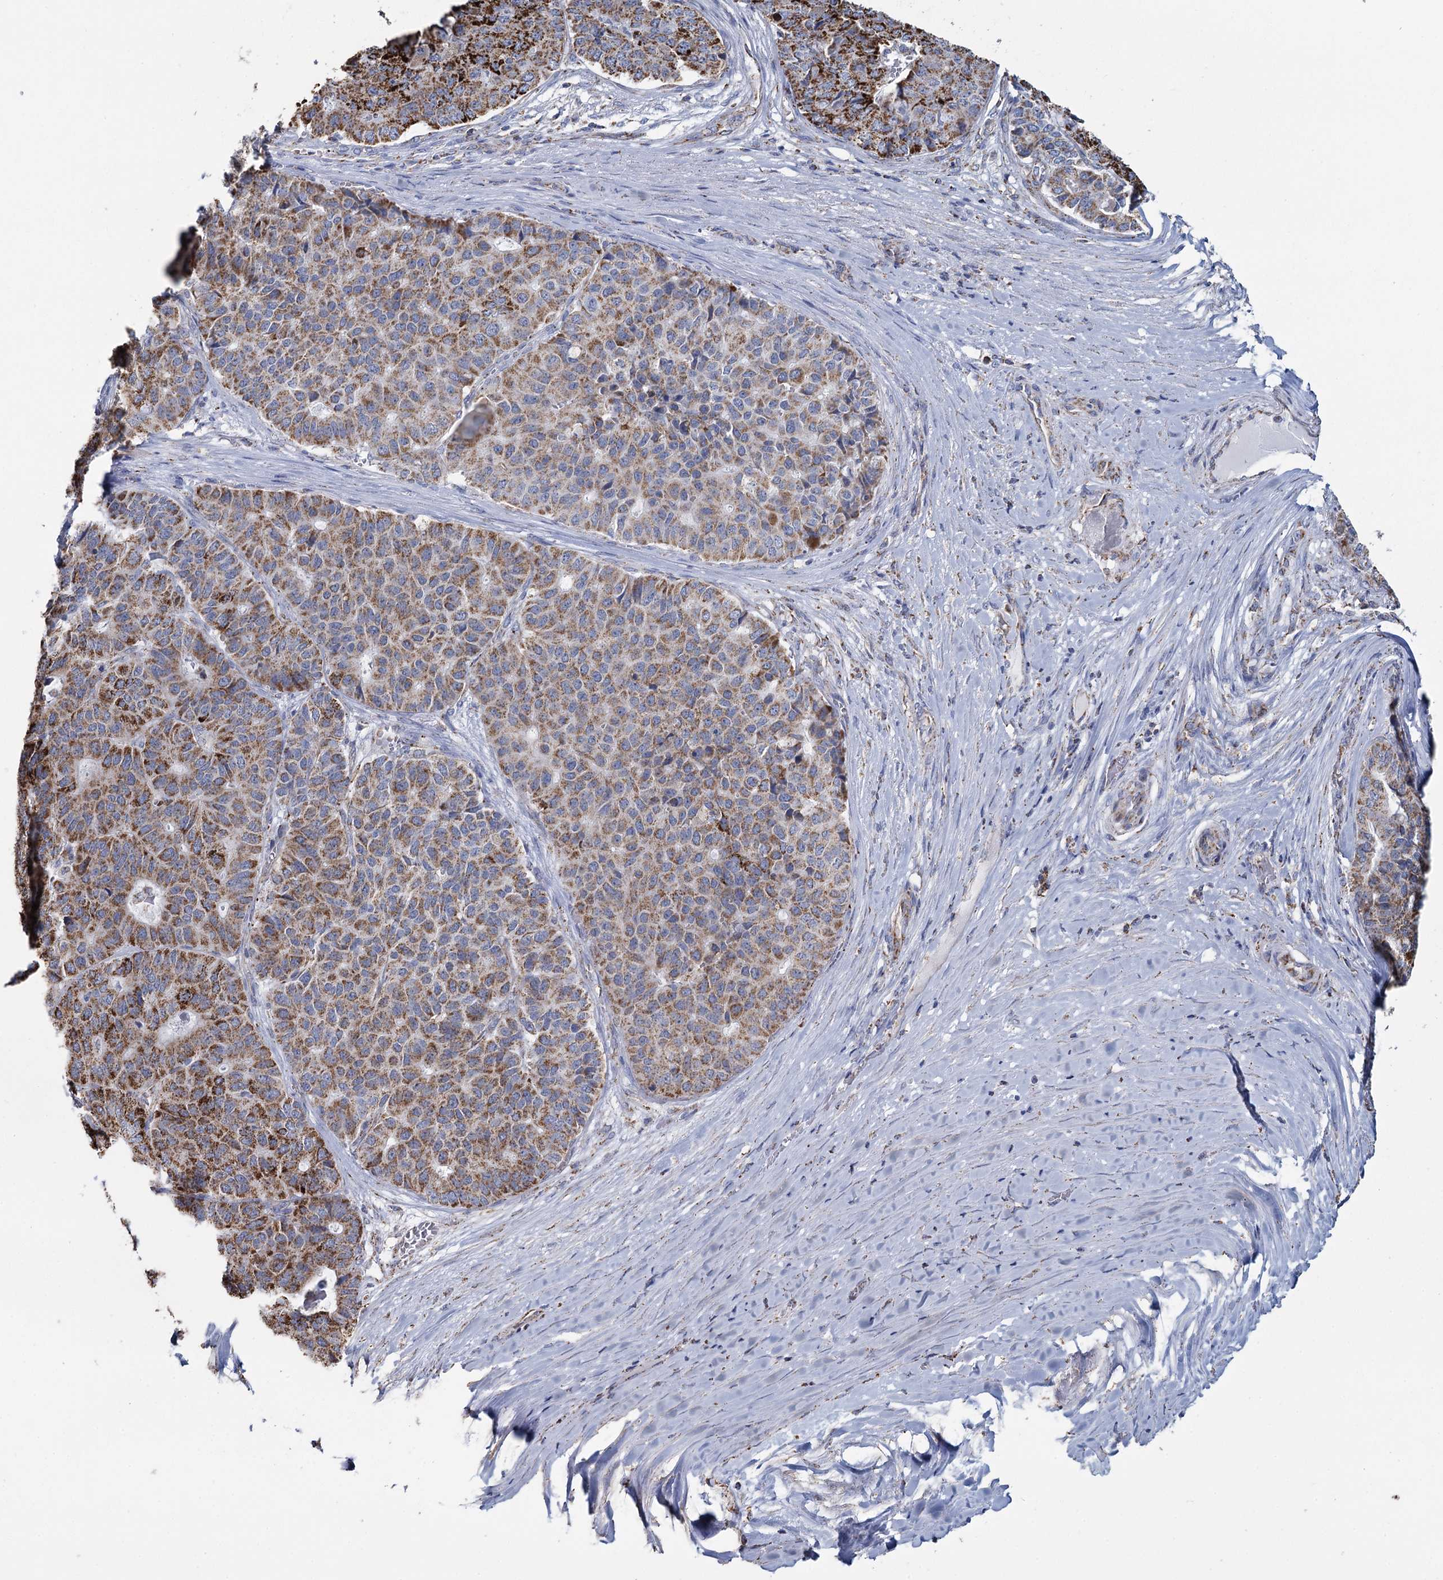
{"staining": {"intensity": "moderate", "quantity": ">75%", "location": "cytoplasmic/membranous"}, "tissue": "pancreatic cancer", "cell_type": "Tumor cells", "image_type": "cancer", "snomed": [{"axis": "morphology", "description": "Adenocarcinoma, NOS"}, {"axis": "topography", "description": "Pancreas"}], "caption": "Immunohistochemistry (IHC) staining of pancreatic cancer (adenocarcinoma), which reveals medium levels of moderate cytoplasmic/membranous expression in approximately >75% of tumor cells indicating moderate cytoplasmic/membranous protein expression. The staining was performed using DAB (brown) for protein detection and nuclei were counterstained in hematoxylin (blue).", "gene": "MRPL44", "patient": {"sex": "male", "age": 50}}